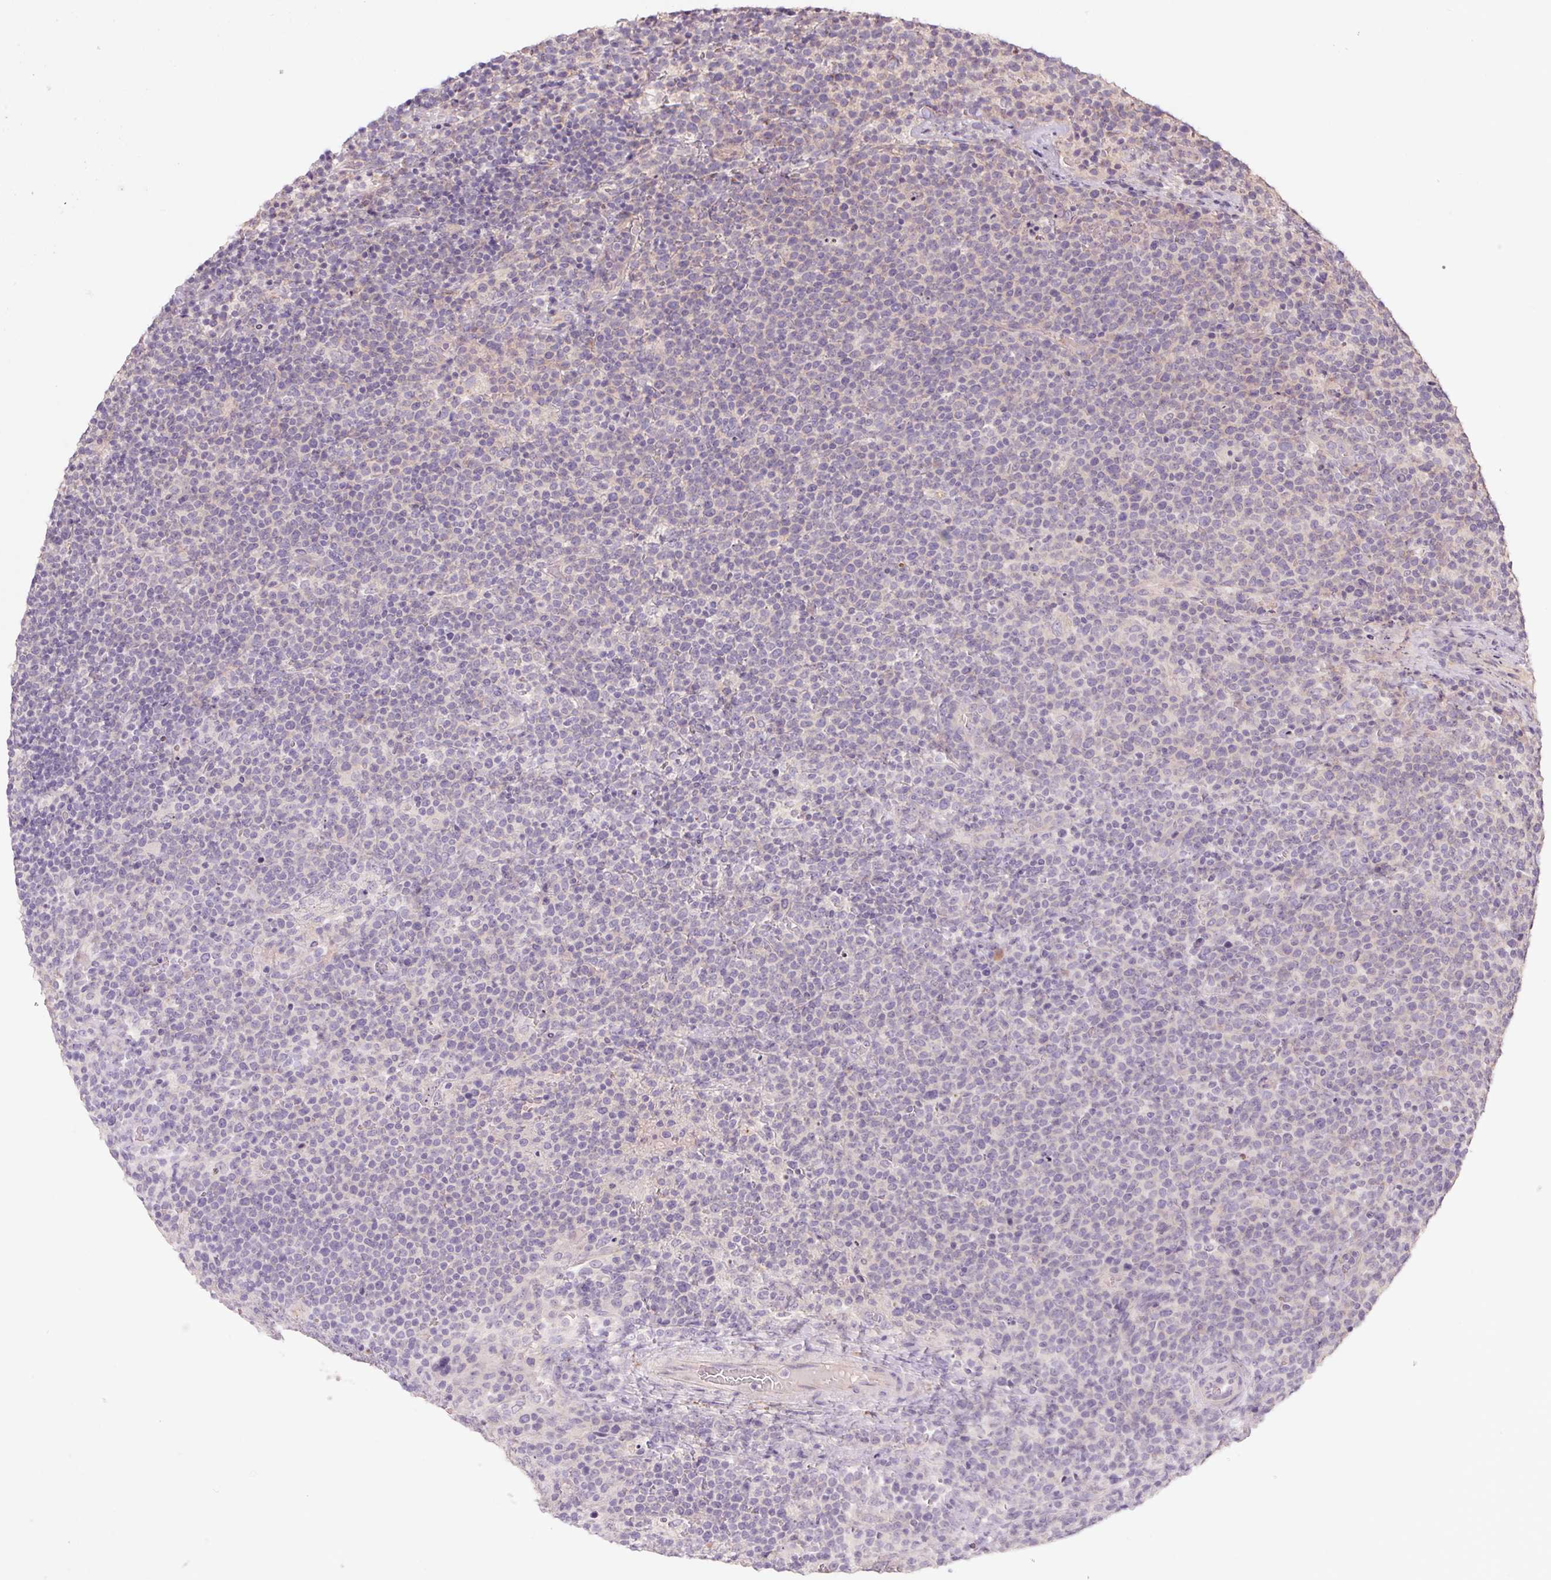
{"staining": {"intensity": "negative", "quantity": "none", "location": "none"}, "tissue": "lymphoma", "cell_type": "Tumor cells", "image_type": "cancer", "snomed": [{"axis": "morphology", "description": "Malignant lymphoma, non-Hodgkin's type, High grade"}, {"axis": "topography", "description": "Lymph node"}], "caption": "The histopathology image reveals no staining of tumor cells in lymphoma.", "gene": "GRM2", "patient": {"sex": "male", "age": 61}}